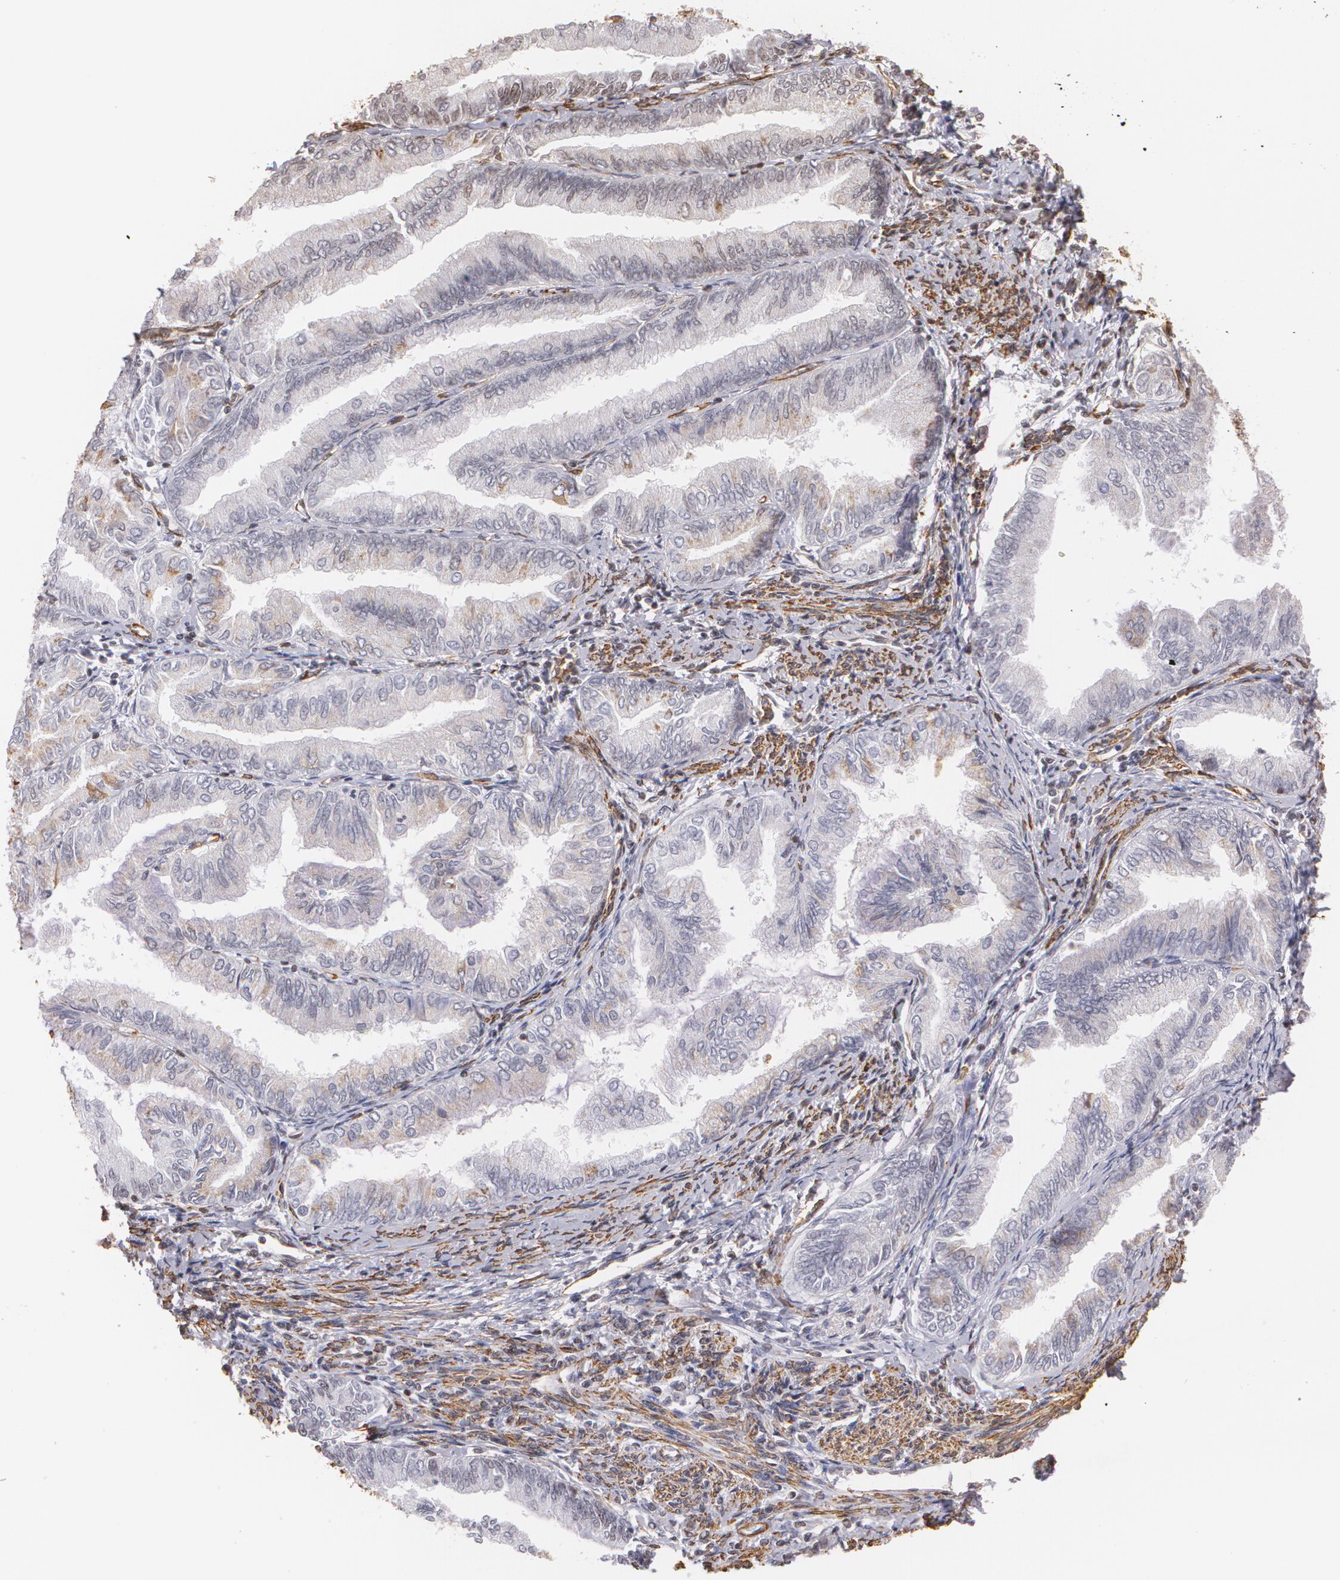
{"staining": {"intensity": "weak", "quantity": "<25%", "location": "cytoplasmic/membranous"}, "tissue": "endometrial cancer", "cell_type": "Tumor cells", "image_type": "cancer", "snomed": [{"axis": "morphology", "description": "Adenocarcinoma, NOS"}, {"axis": "topography", "description": "Endometrium"}], "caption": "The photomicrograph reveals no significant positivity in tumor cells of endometrial cancer.", "gene": "VAMP1", "patient": {"sex": "female", "age": 66}}